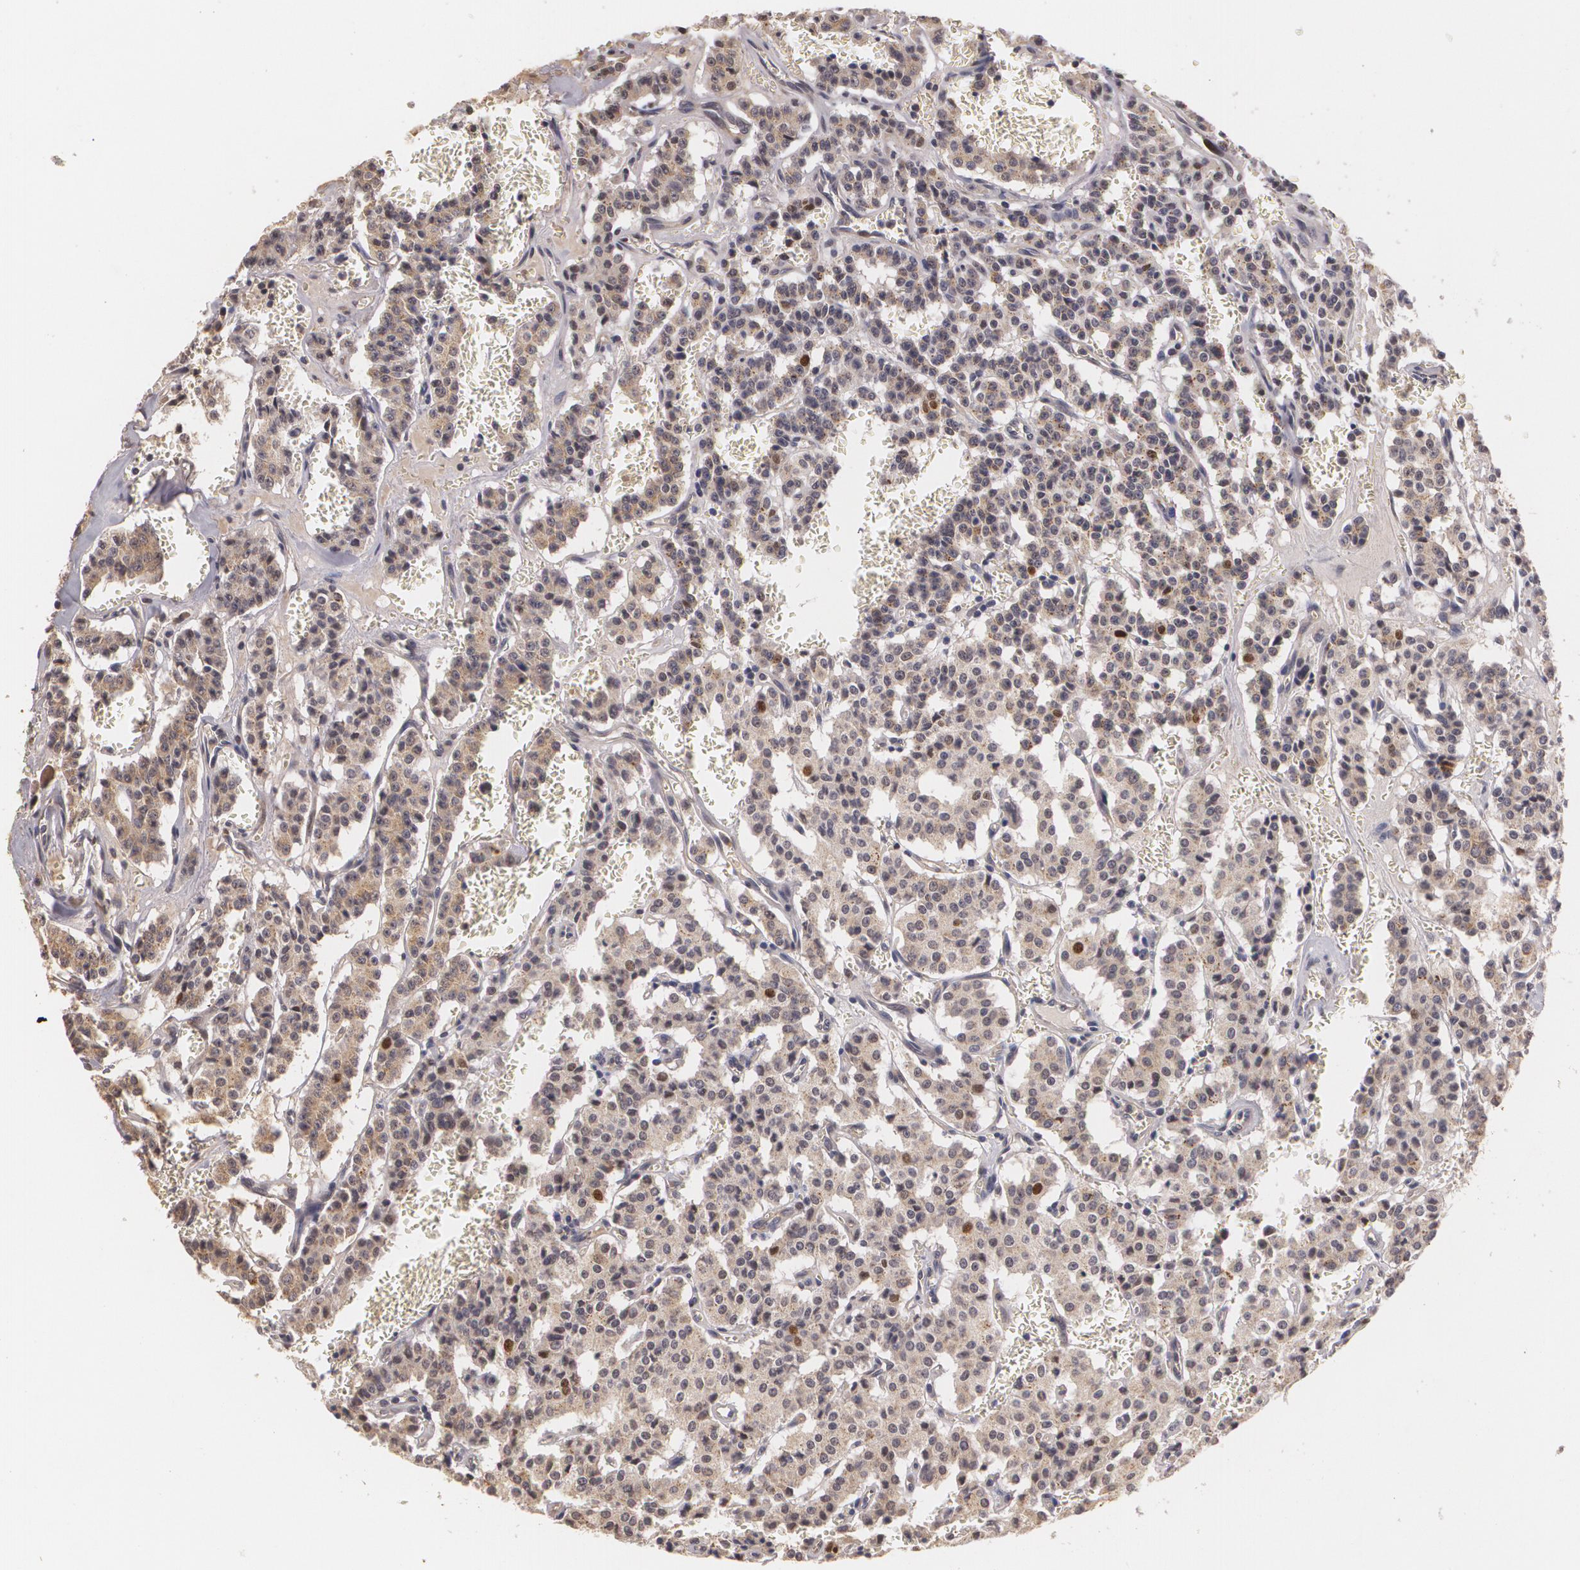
{"staining": {"intensity": "moderate", "quantity": "<25%", "location": "cytoplasmic/membranous,nuclear"}, "tissue": "carcinoid", "cell_type": "Tumor cells", "image_type": "cancer", "snomed": [{"axis": "morphology", "description": "Carcinoid, malignant, NOS"}, {"axis": "topography", "description": "Bronchus"}], "caption": "This is a histology image of immunohistochemistry staining of carcinoid, which shows moderate expression in the cytoplasmic/membranous and nuclear of tumor cells.", "gene": "BRCA1", "patient": {"sex": "male", "age": 55}}